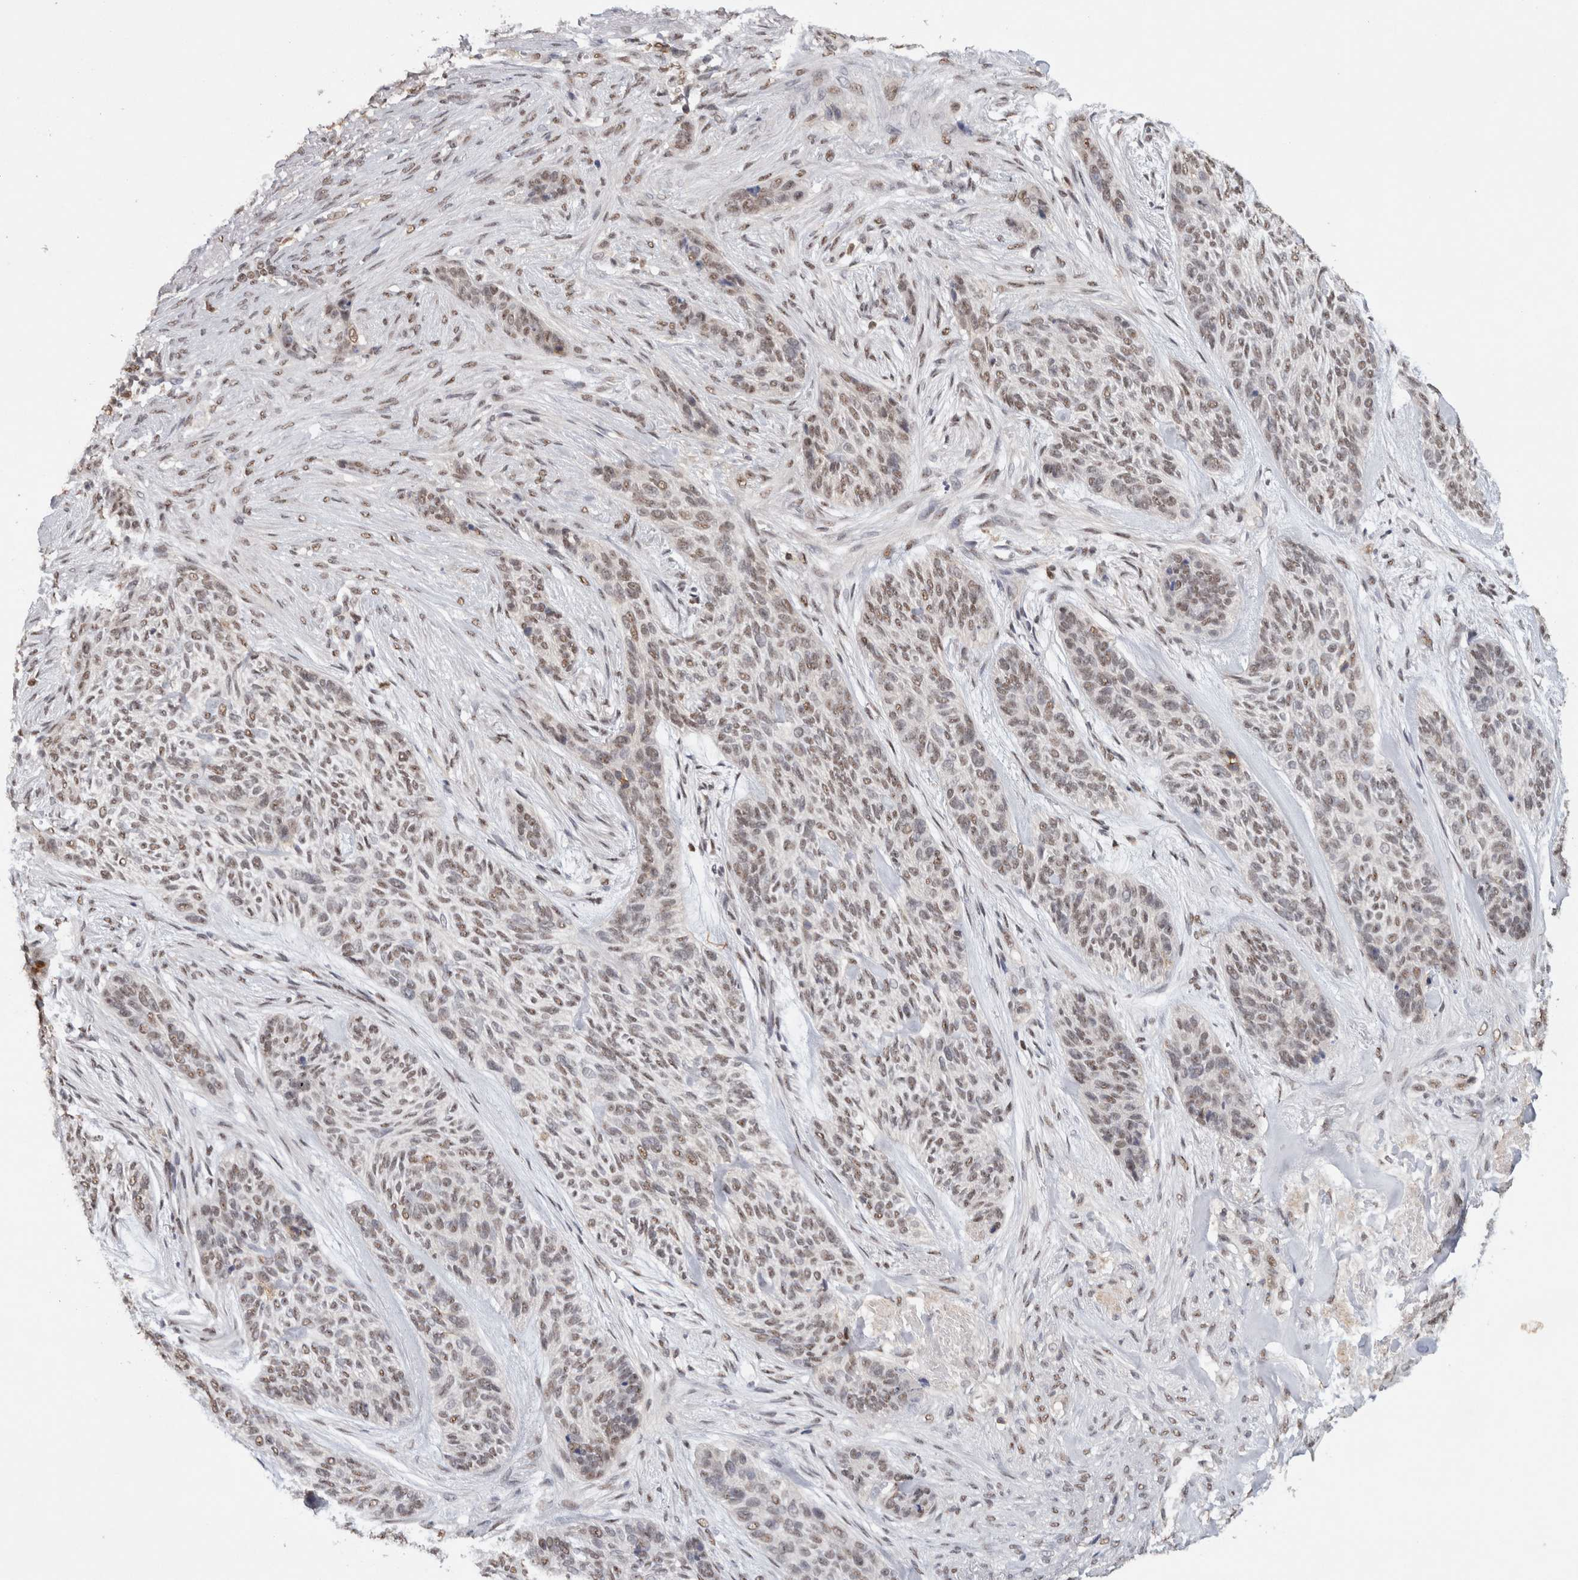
{"staining": {"intensity": "weak", "quantity": ">75%", "location": "nuclear"}, "tissue": "skin cancer", "cell_type": "Tumor cells", "image_type": "cancer", "snomed": [{"axis": "morphology", "description": "Basal cell carcinoma"}, {"axis": "topography", "description": "Skin"}], "caption": "A brown stain shows weak nuclear expression of a protein in human skin basal cell carcinoma tumor cells.", "gene": "RPS6KA2", "patient": {"sex": "male", "age": 55}}